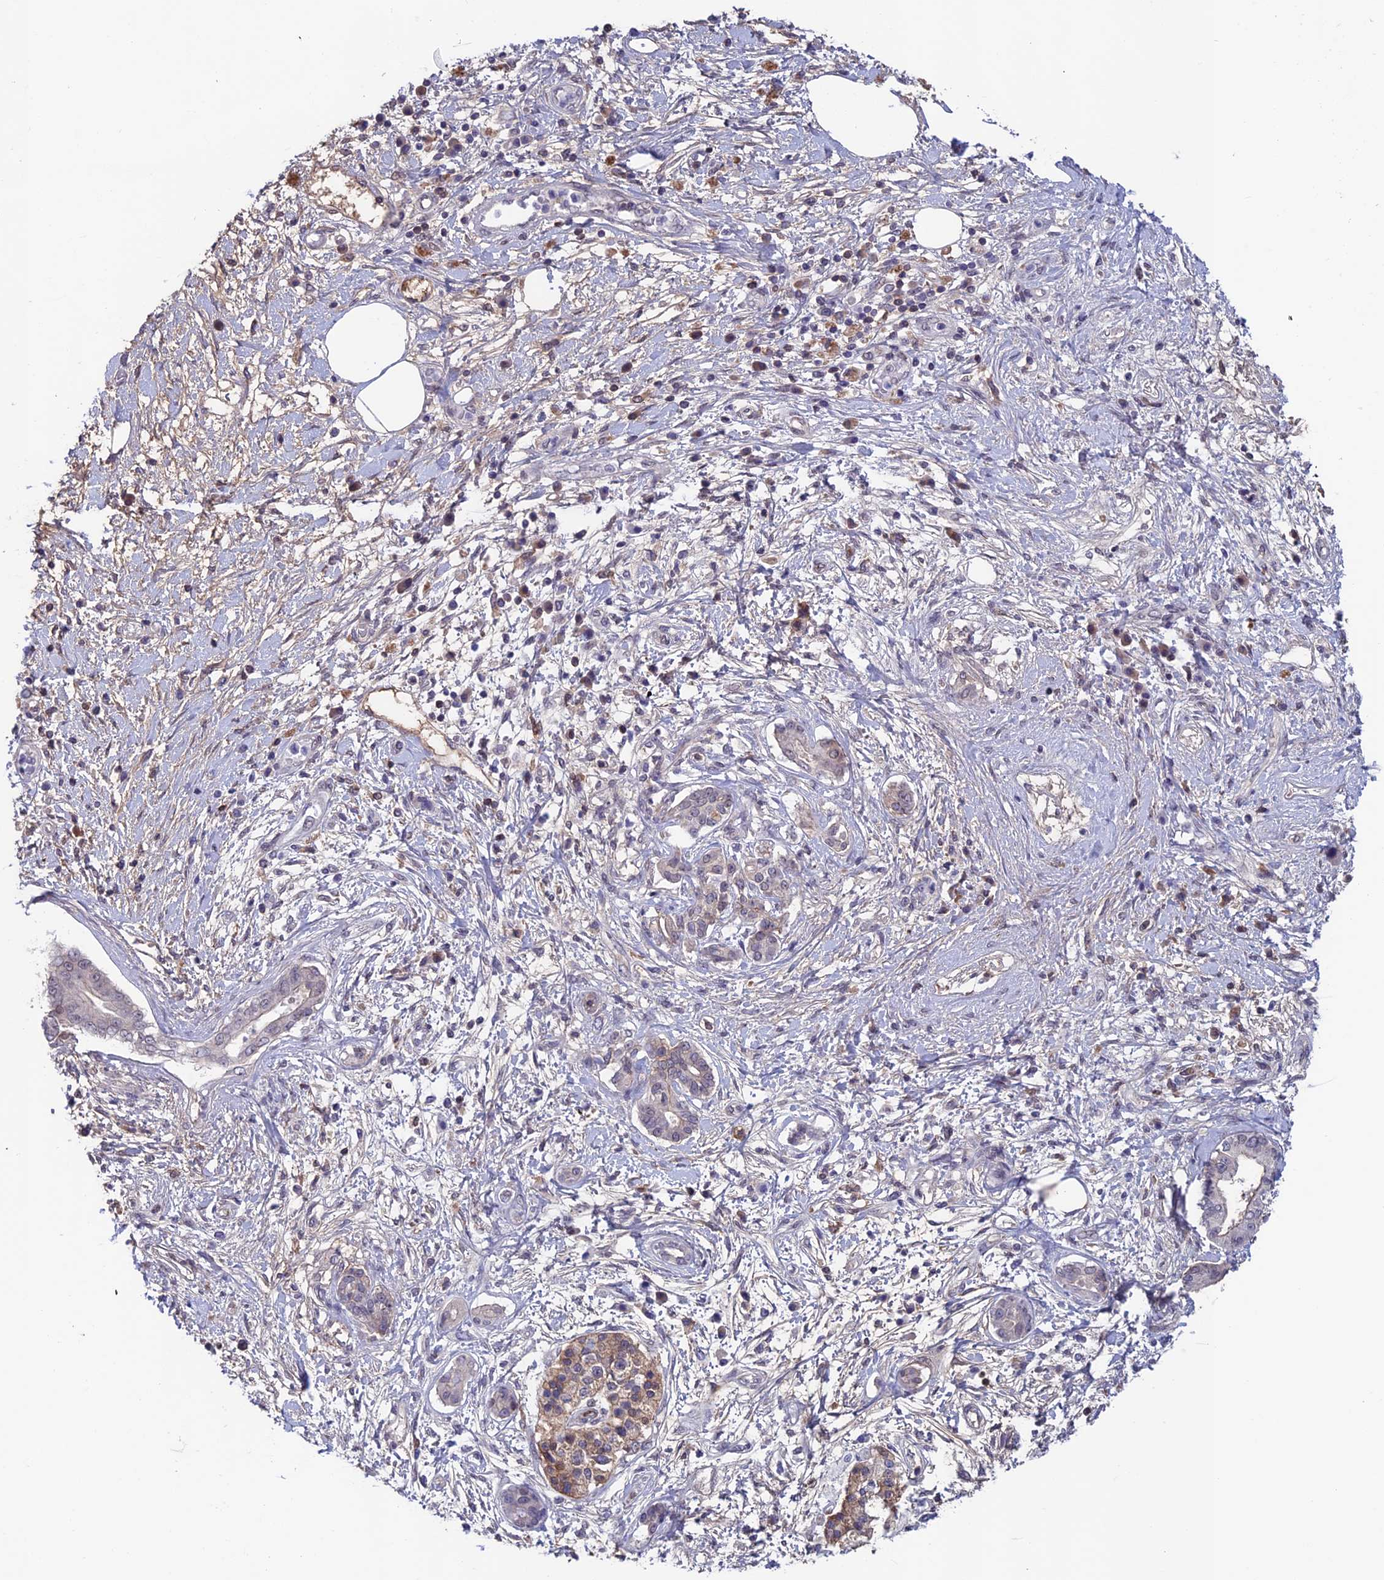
{"staining": {"intensity": "weak", "quantity": "<25%", "location": "cytoplasmic/membranous"}, "tissue": "pancreatic cancer", "cell_type": "Tumor cells", "image_type": "cancer", "snomed": [{"axis": "morphology", "description": "Adenocarcinoma, NOS"}, {"axis": "topography", "description": "Pancreas"}], "caption": "A histopathology image of human adenocarcinoma (pancreatic) is negative for staining in tumor cells.", "gene": "FKBPL", "patient": {"sex": "female", "age": 56}}